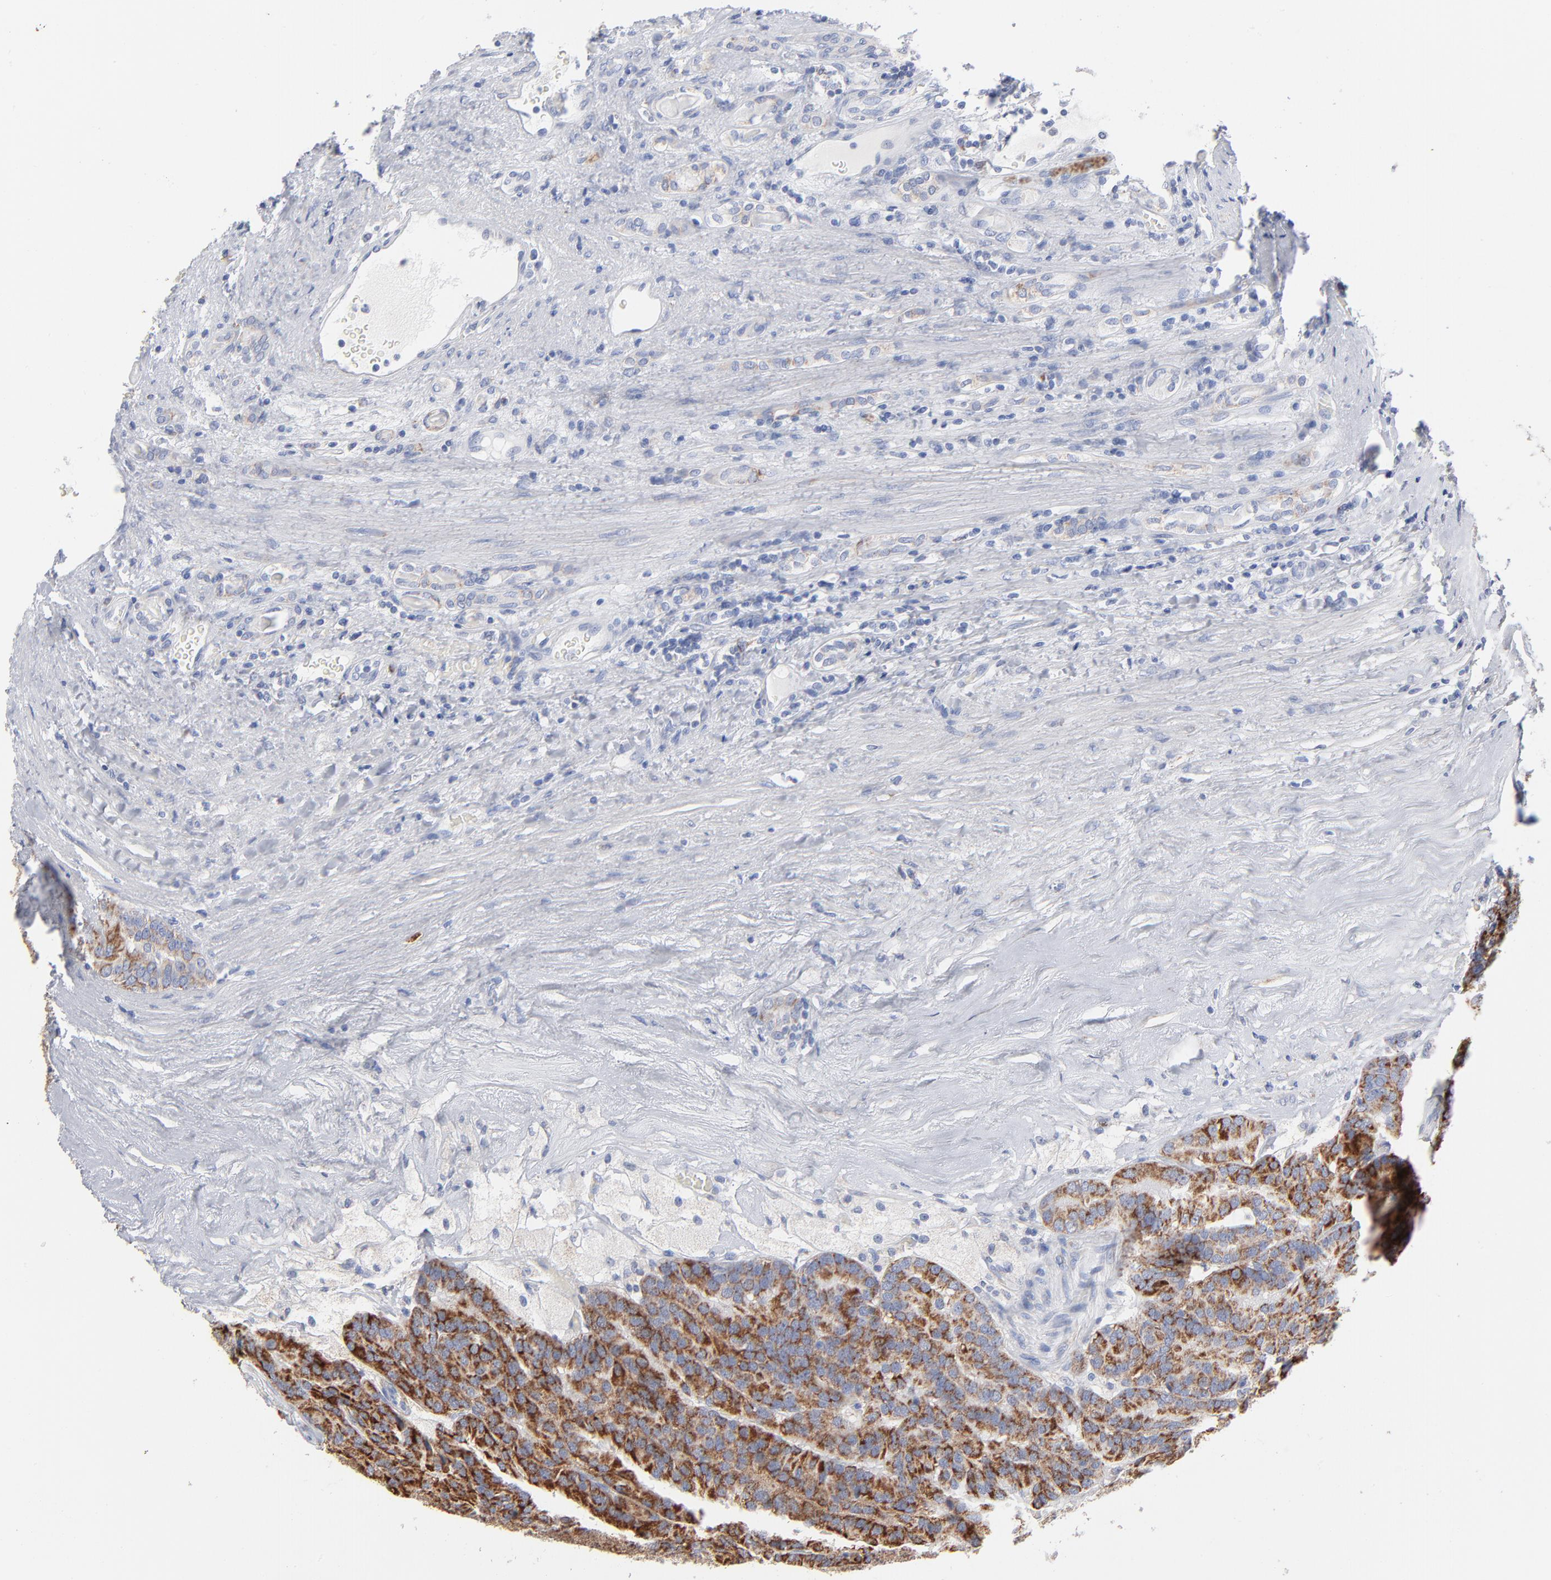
{"staining": {"intensity": "moderate", "quantity": ">75%", "location": "cytoplasmic/membranous"}, "tissue": "renal cancer", "cell_type": "Tumor cells", "image_type": "cancer", "snomed": [{"axis": "morphology", "description": "Adenocarcinoma, NOS"}, {"axis": "topography", "description": "Kidney"}], "caption": "A brown stain shows moderate cytoplasmic/membranous positivity of a protein in human renal adenocarcinoma tumor cells. (DAB = brown stain, brightfield microscopy at high magnification).", "gene": "CHCHD10", "patient": {"sex": "male", "age": 46}}